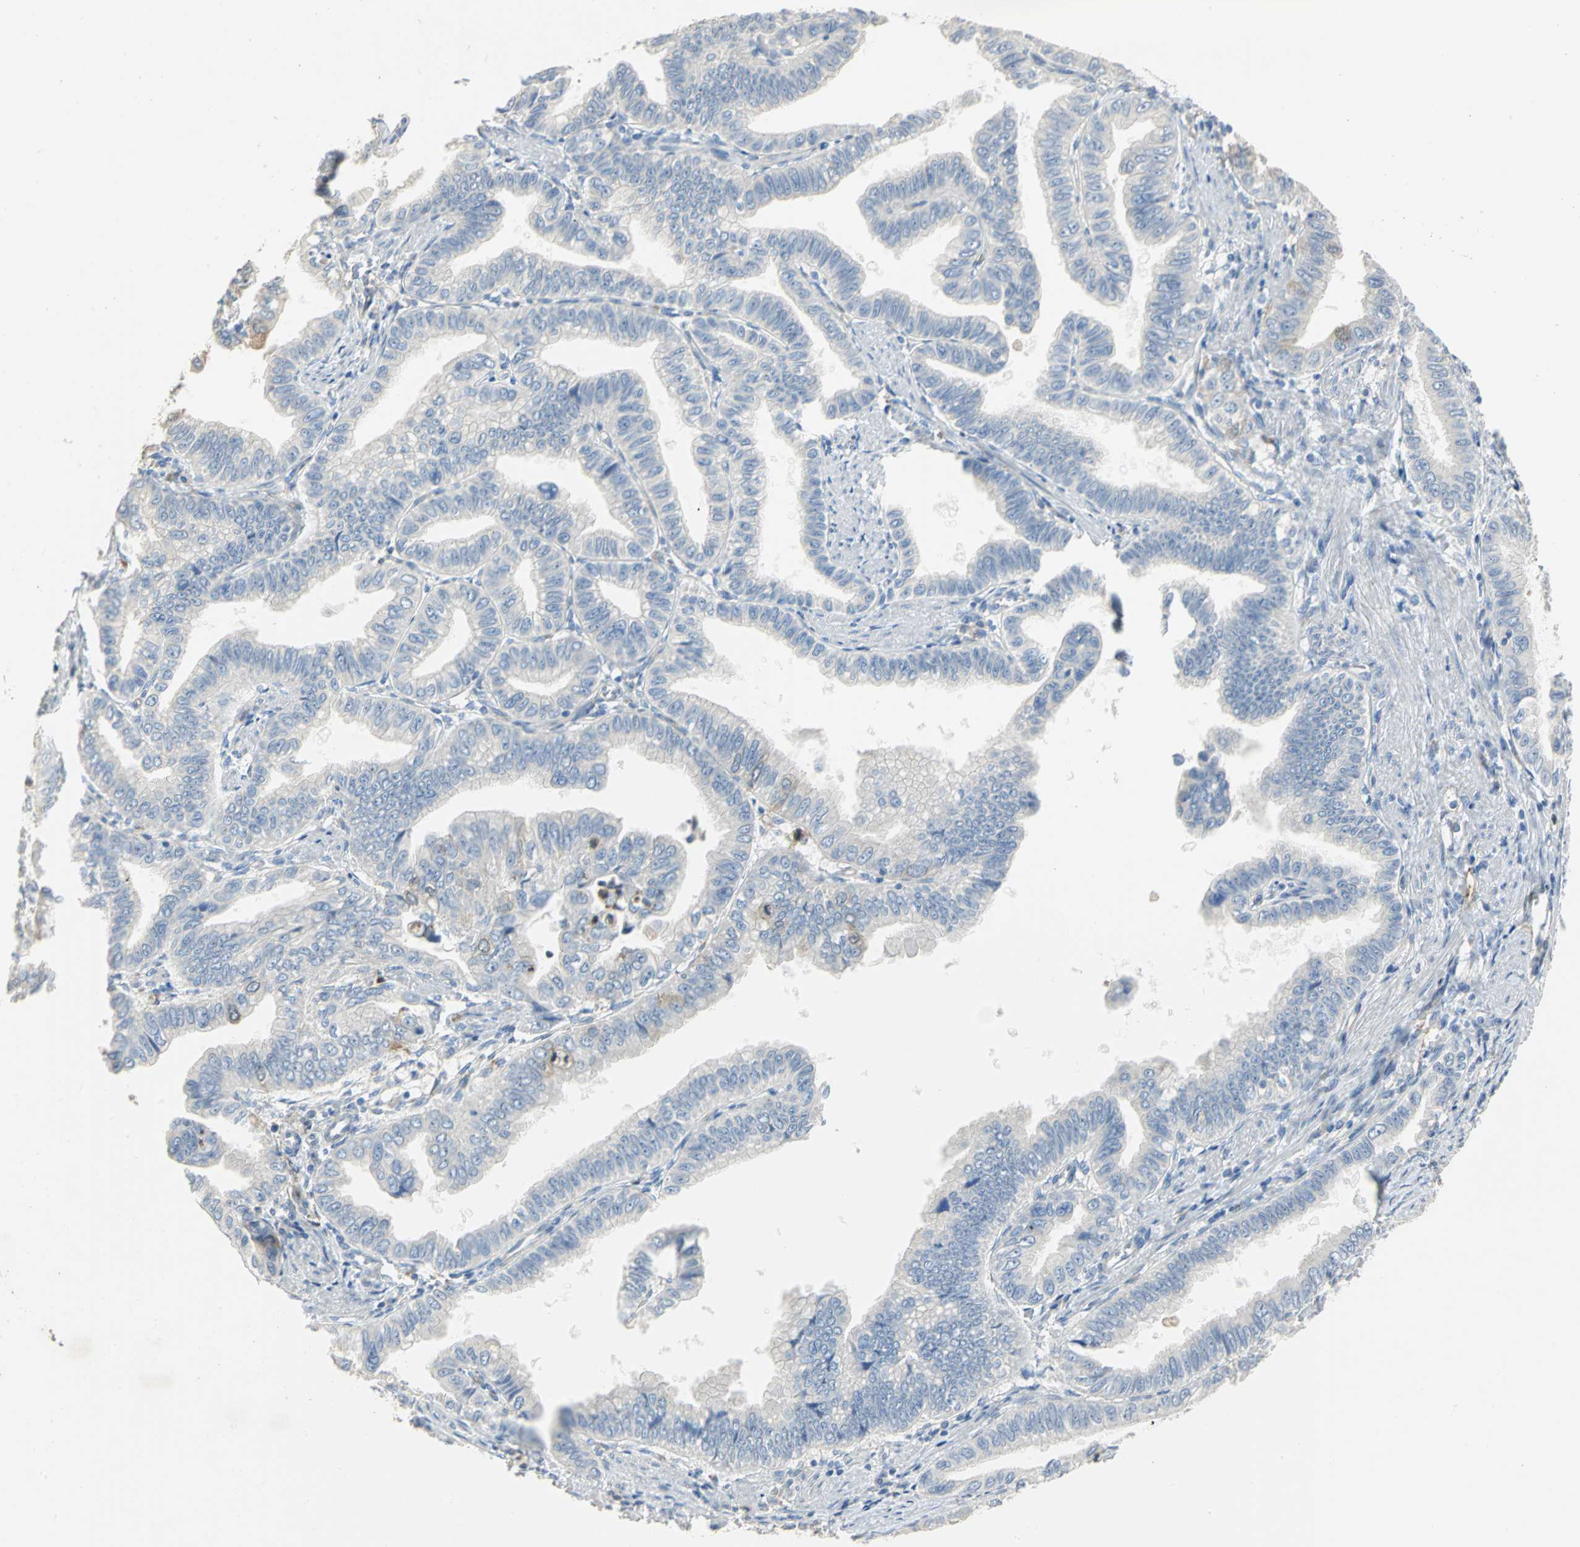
{"staining": {"intensity": "negative", "quantity": "none", "location": "none"}, "tissue": "pancreatic cancer", "cell_type": "Tumor cells", "image_type": "cancer", "snomed": [{"axis": "morphology", "description": "Normal tissue, NOS"}, {"axis": "topography", "description": "Lymph node"}], "caption": "This histopathology image is of pancreatic cancer stained with immunohistochemistry (IHC) to label a protein in brown with the nuclei are counter-stained blue. There is no expression in tumor cells. (Immunohistochemistry (ihc), brightfield microscopy, high magnification).", "gene": "DLGAP5", "patient": {"sex": "male", "age": 50}}